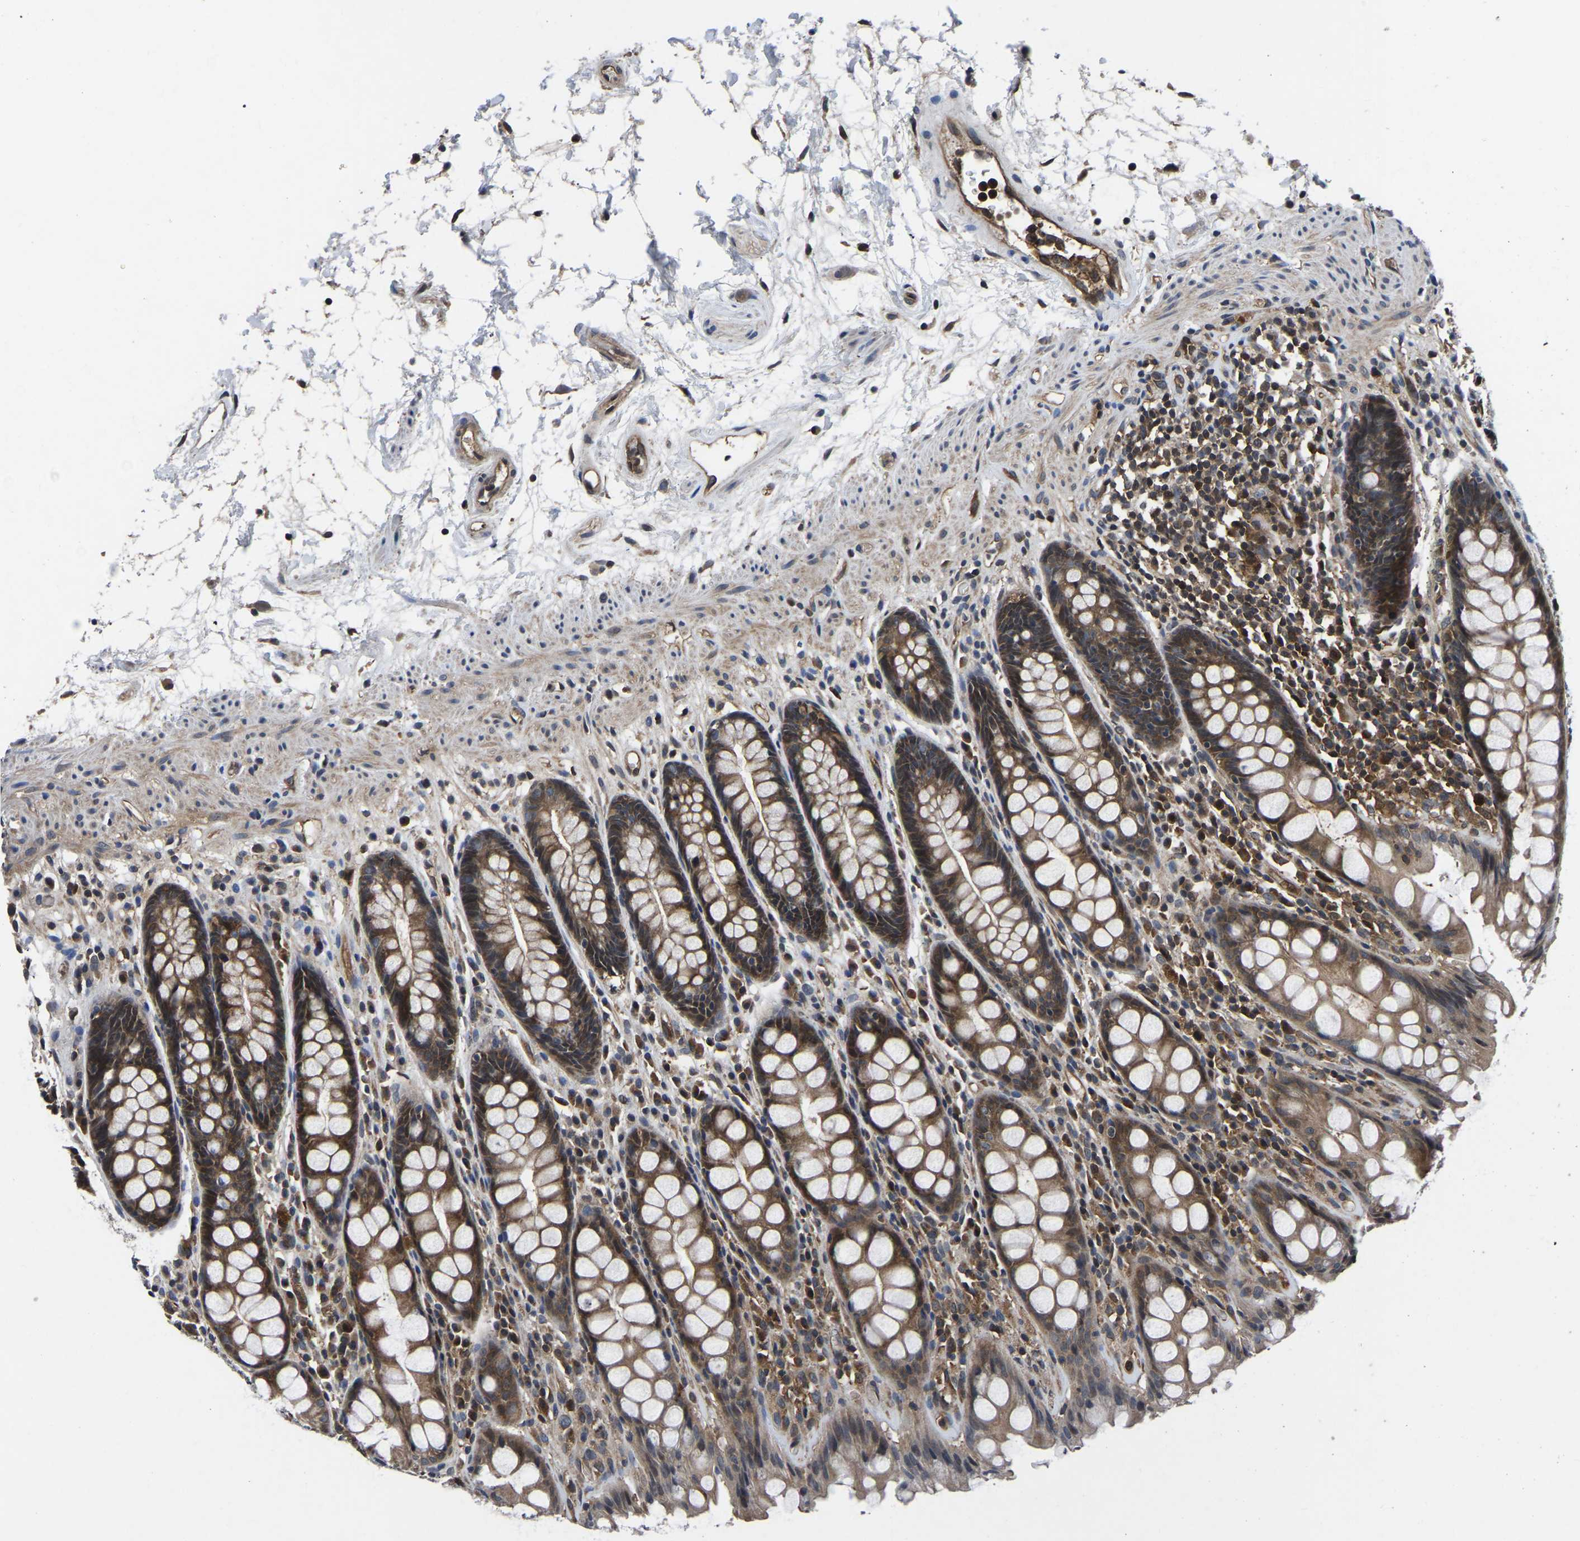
{"staining": {"intensity": "moderate", "quantity": ">75%", "location": "cytoplasmic/membranous"}, "tissue": "rectum", "cell_type": "Glandular cells", "image_type": "normal", "snomed": [{"axis": "morphology", "description": "Normal tissue, NOS"}, {"axis": "topography", "description": "Rectum"}], "caption": "Immunohistochemistry (IHC) (DAB) staining of normal human rectum reveals moderate cytoplasmic/membranous protein positivity in approximately >75% of glandular cells. (IHC, brightfield microscopy, high magnification).", "gene": "FGD5", "patient": {"sex": "male", "age": 64}}